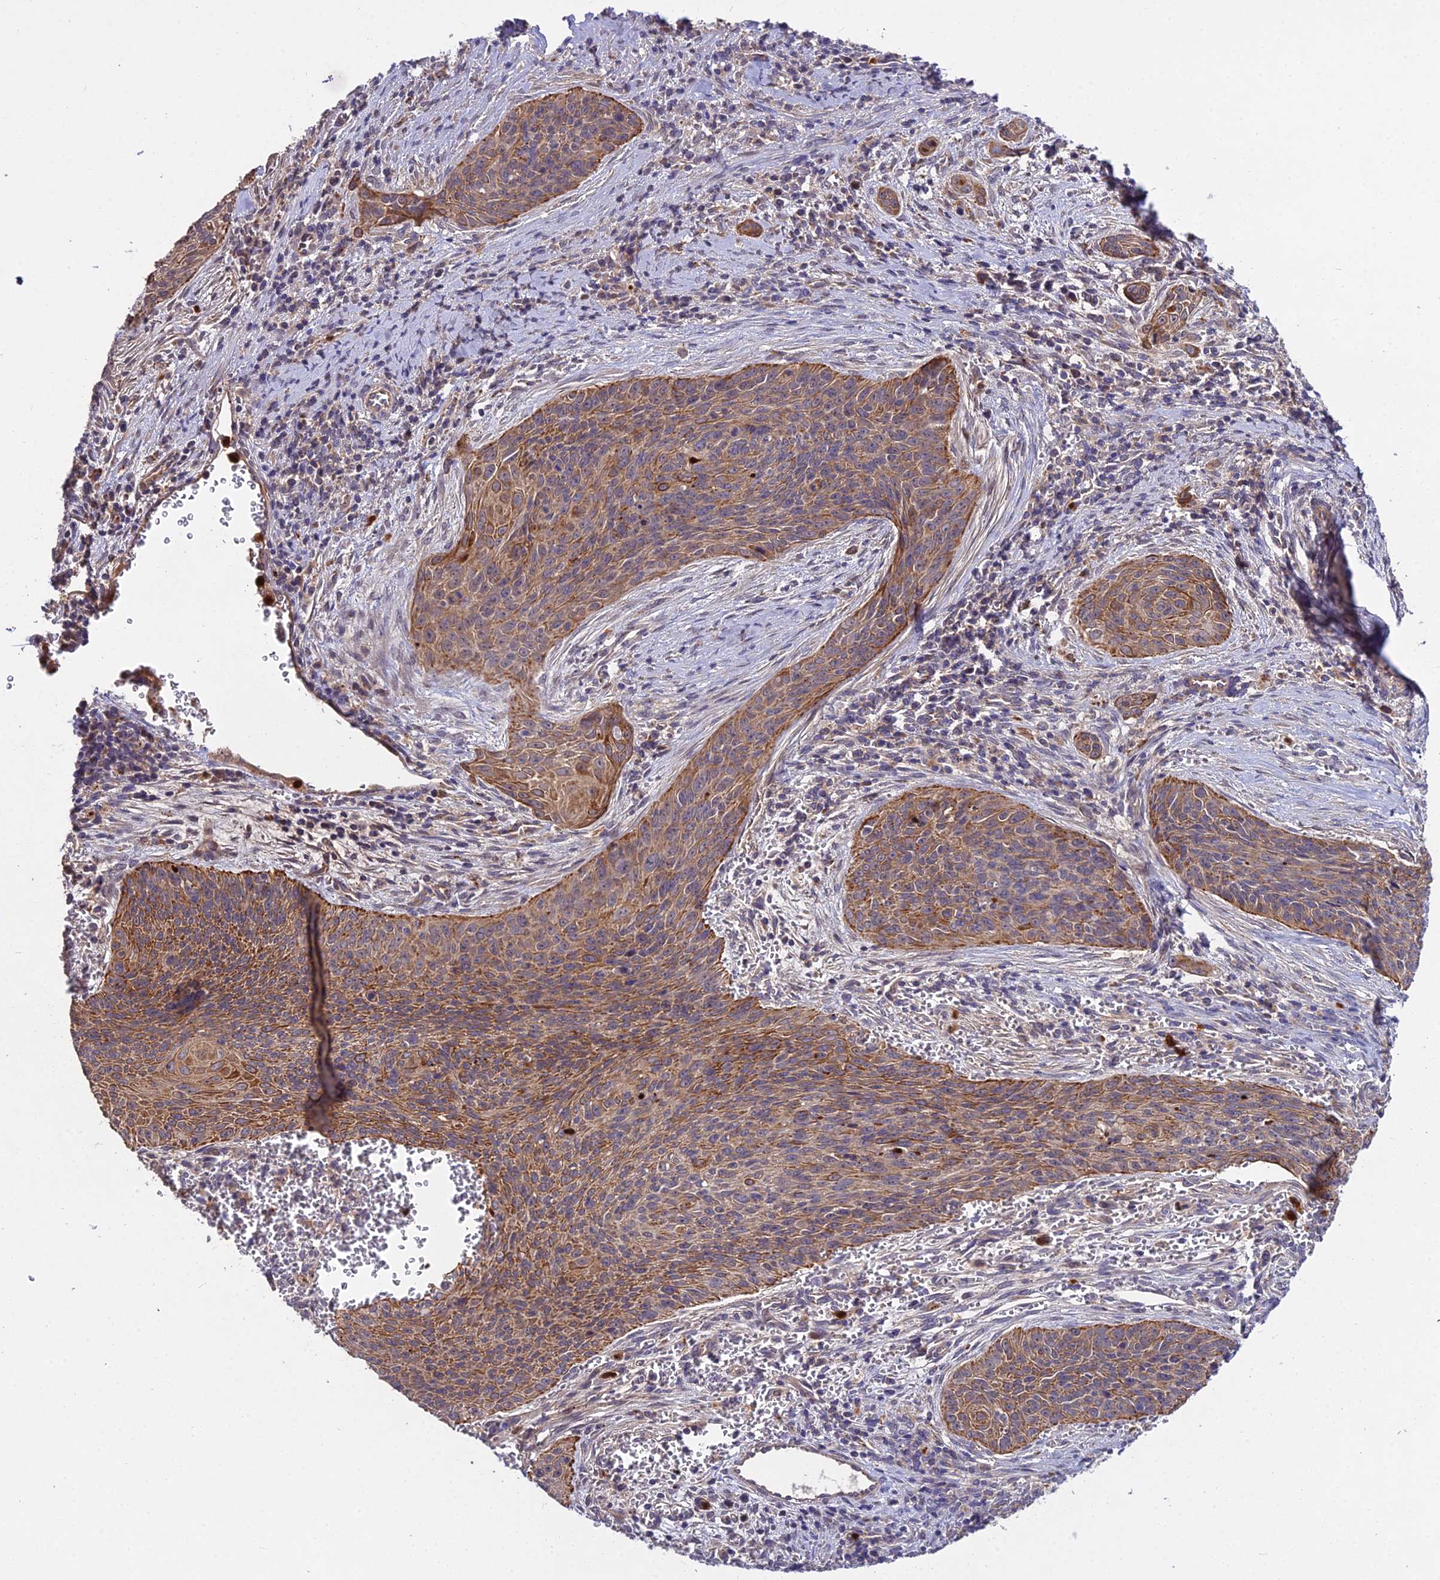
{"staining": {"intensity": "moderate", "quantity": ">75%", "location": "cytoplasmic/membranous"}, "tissue": "cervical cancer", "cell_type": "Tumor cells", "image_type": "cancer", "snomed": [{"axis": "morphology", "description": "Squamous cell carcinoma, NOS"}, {"axis": "topography", "description": "Cervix"}], "caption": "Brown immunohistochemical staining in human cervical squamous cell carcinoma exhibits moderate cytoplasmic/membranous staining in approximately >75% of tumor cells.", "gene": "EID2", "patient": {"sex": "female", "age": 55}}